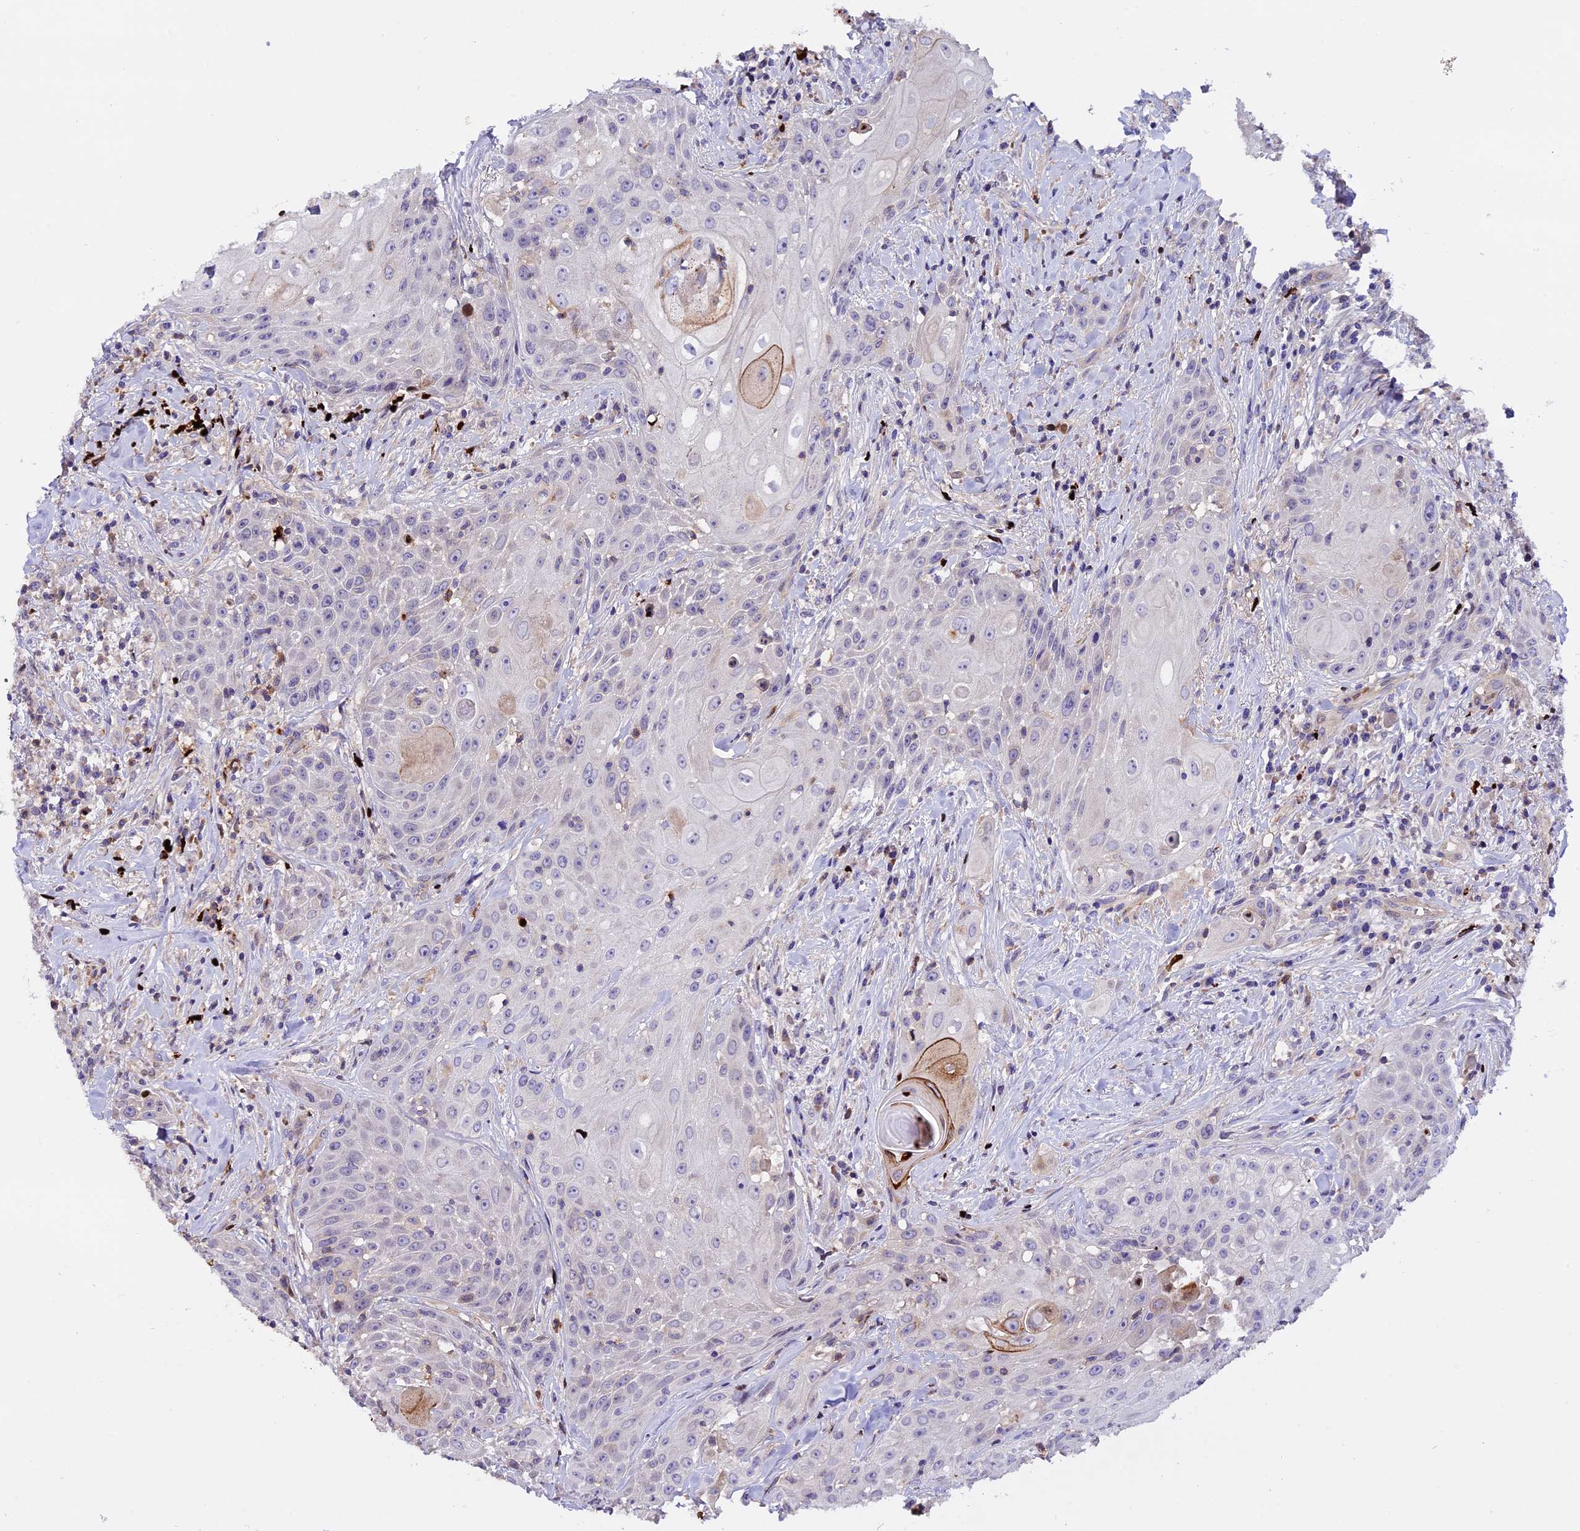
{"staining": {"intensity": "moderate", "quantity": "<25%", "location": "cytoplasmic/membranous"}, "tissue": "head and neck cancer", "cell_type": "Tumor cells", "image_type": "cancer", "snomed": [{"axis": "morphology", "description": "Squamous cell carcinoma, NOS"}, {"axis": "topography", "description": "Oral tissue"}, {"axis": "topography", "description": "Head-Neck"}], "caption": "Head and neck cancer stained with a brown dye shows moderate cytoplasmic/membranous positive expression in about <25% of tumor cells.", "gene": "MAP3K7CL", "patient": {"sex": "female", "age": 82}}